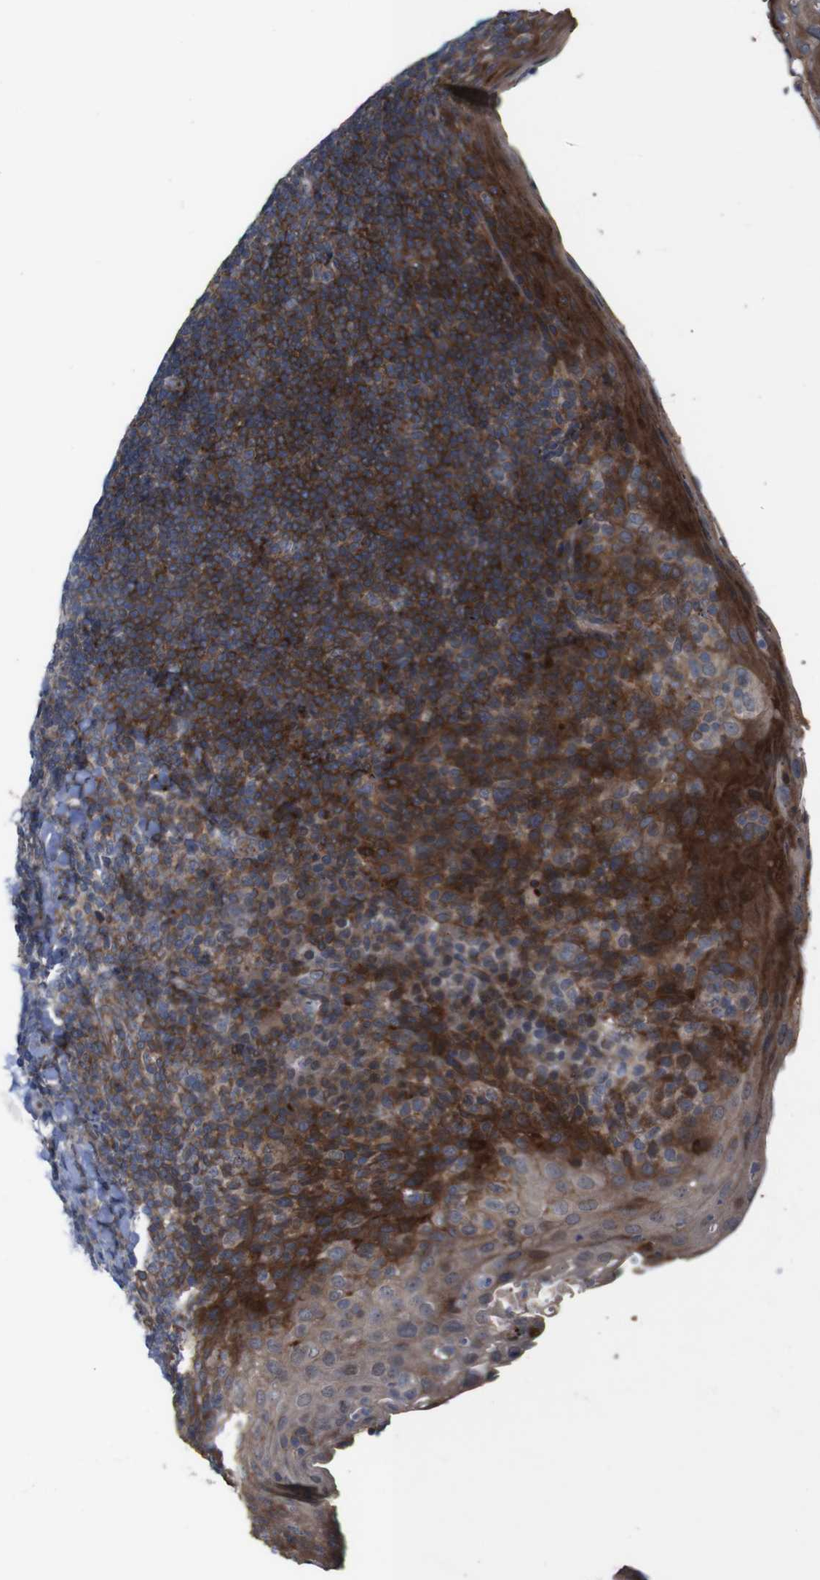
{"staining": {"intensity": "weak", "quantity": "25%-75%", "location": "cytoplasmic/membranous"}, "tissue": "tonsil", "cell_type": "Germinal center cells", "image_type": "normal", "snomed": [{"axis": "morphology", "description": "Normal tissue, NOS"}, {"axis": "topography", "description": "Tonsil"}], "caption": "Brown immunohistochemical staining in benign human tonsil displays weak cytoplasmic/membranous expression in approximately 25%-75% of germinal center cells. (DAB IHC with brightfield microscopy, high magnification).", "gene": "ATP7B", "patient": {"sex": "male", "age": 17}}